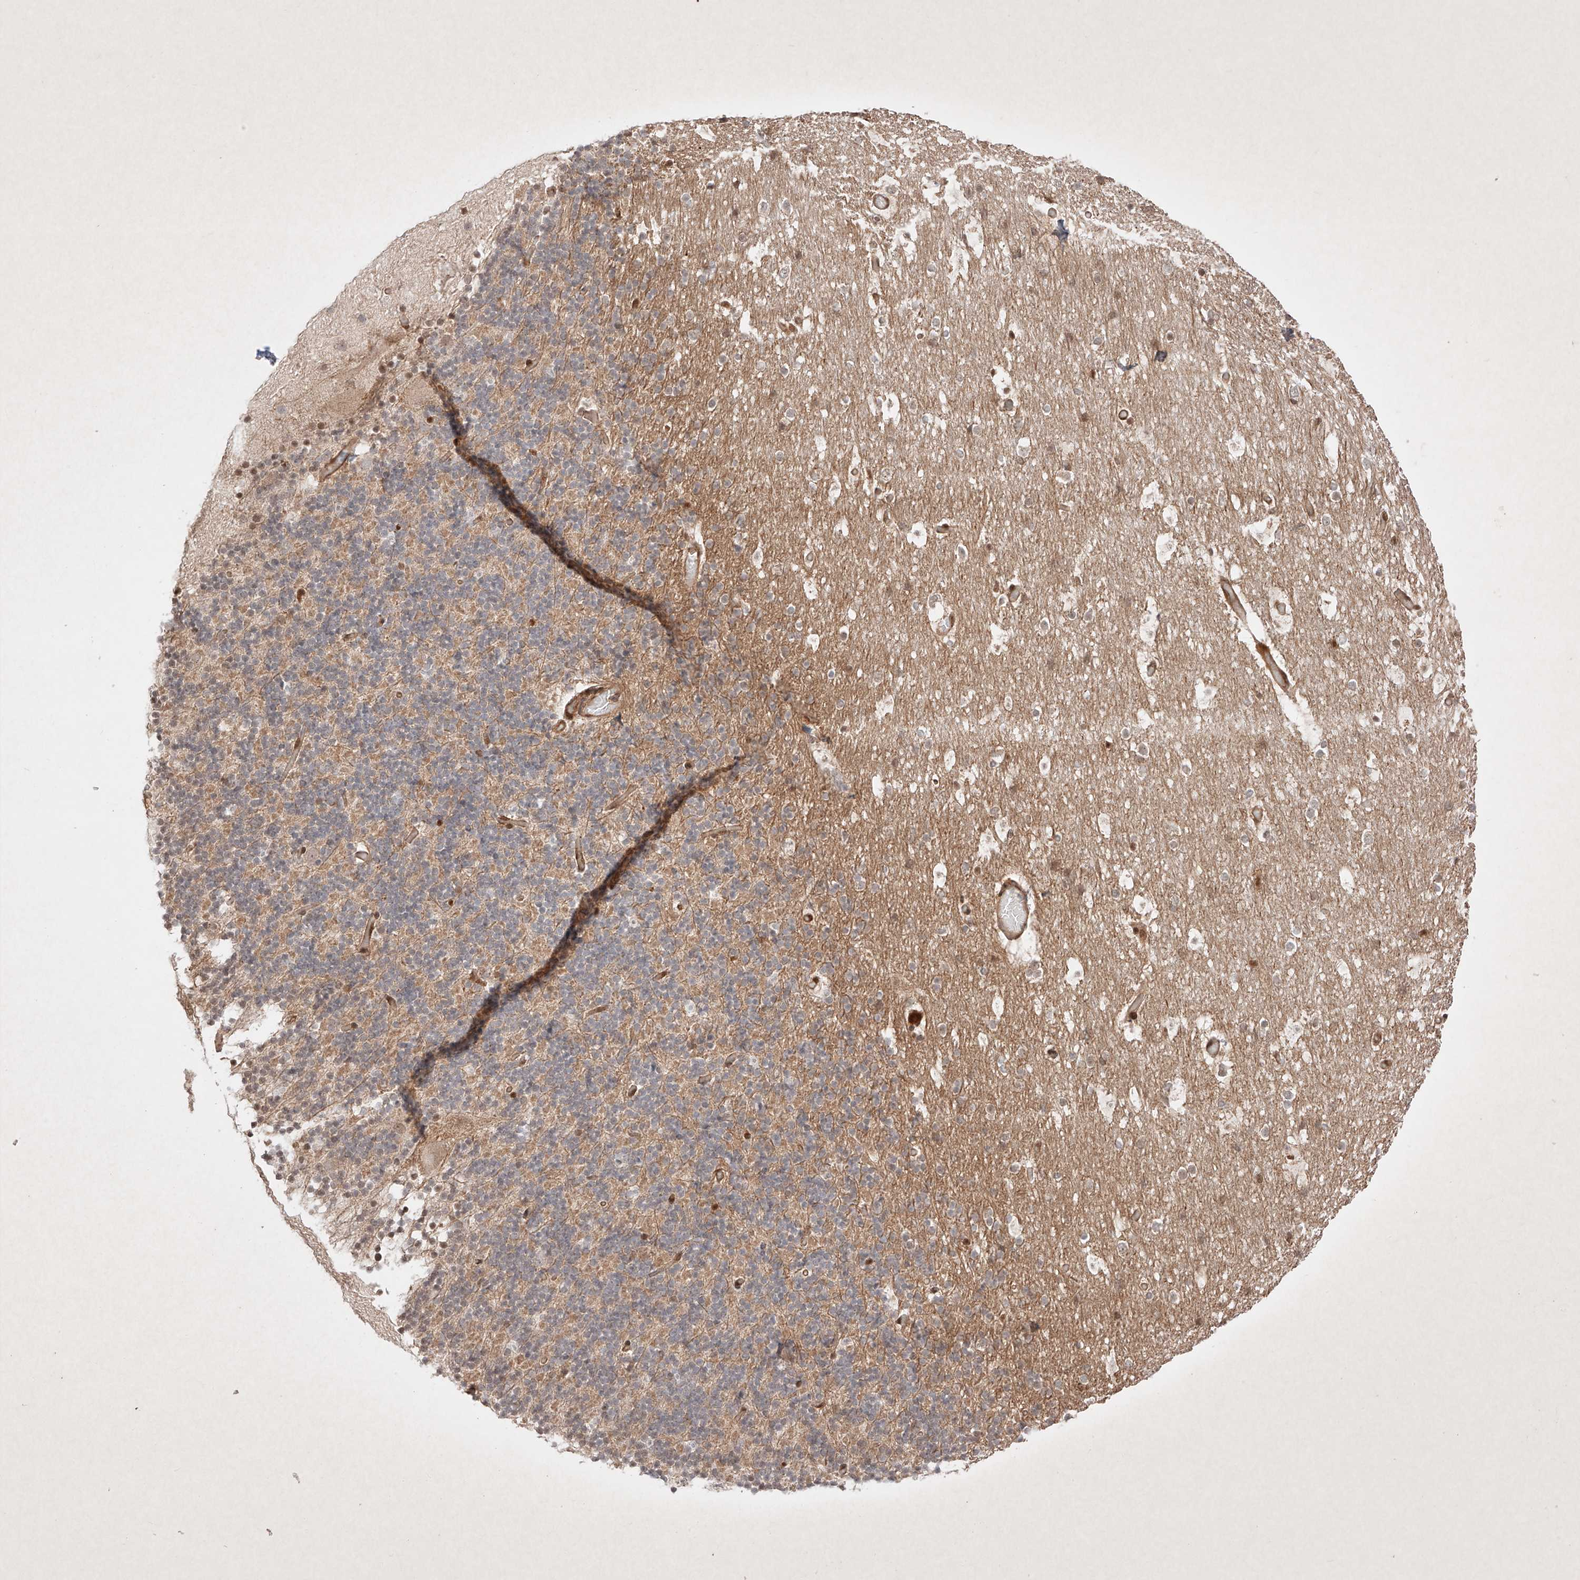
{"staining": {"intensity": "moderate", "quantity": "25%-75%", "location": "cytoplasmic/membranous"}, "tissue": "cerebellum", "cell_type": "Cells in granular layer", "image_type": "normal", "snomed": [{"axis": "morphology", "description": "Normal tissue, NOS"}, {"axis": "topography", "description": "Cerebellum"}], "caption": "Immunohistochemistry staining of benign cerebellum, which exhibits medium levels of moderate cytoplasmic/membranous positivity in about 25%-75% of cells in granular layer indicating moderate cytoplasmic/membranous protein expression. The staining was performed using DAB (3,3'-diaminobenzidine) (brown) for protein detection and nuclei were counterstained in hematoxylin (blue).", "gene": "RNF31", "patient": {"sex": "male", "age": 57}}